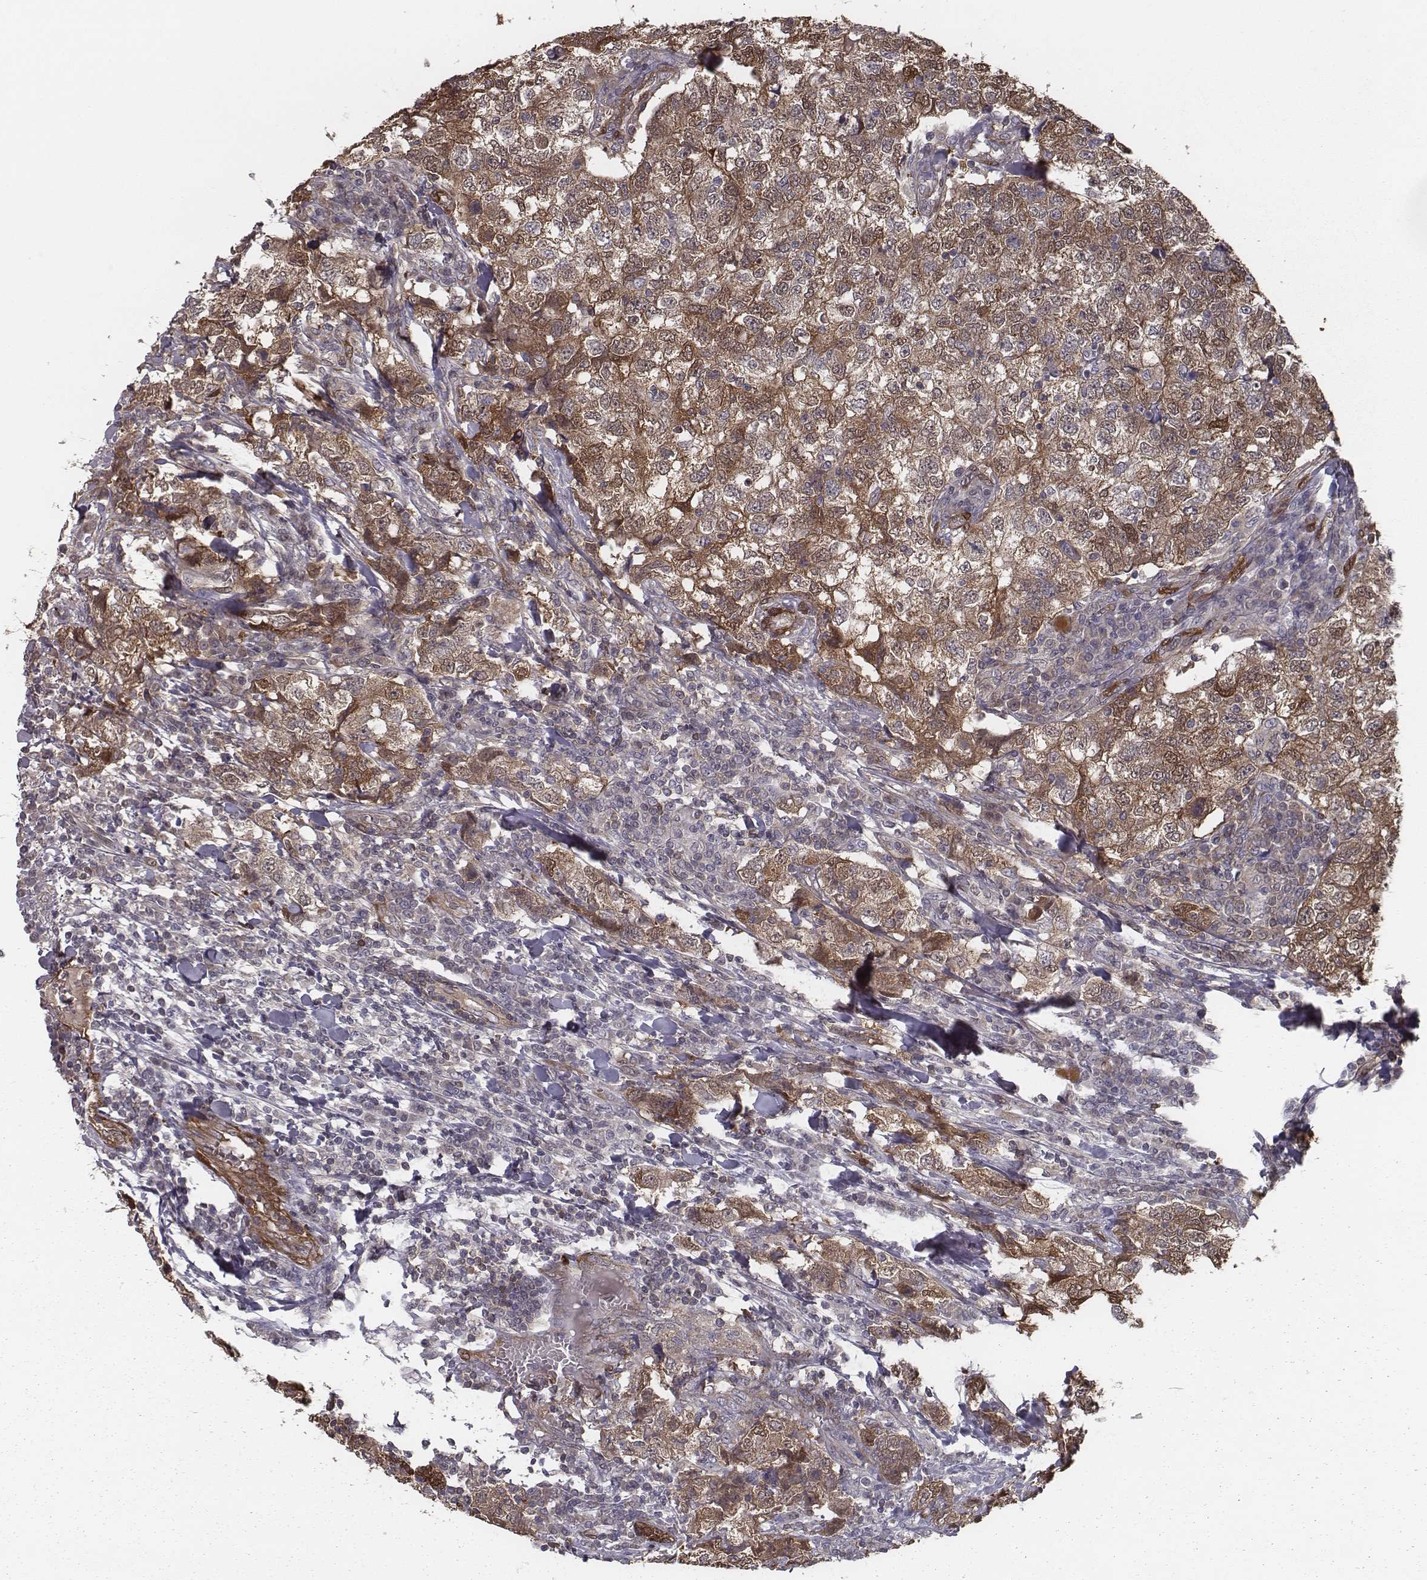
{"staining": {"intensity": "strong", "quantity": "25%-75%", "location": "cytoplasmic/membranous"}, "tissue": "breast cancer", "cell_type": "Tumor cells", "image_type": "cancer", "snomed": [{"axis": "morphology", "description": "Duct carcinoma"}, {"axis": "topography", "description": "Breast"}], "caption": "Immunohistochemistry (IHC) (DAB) staining of infiltrating ductal carcinoma (breast) displays strong cytoplasmic/membranous protein positivity in about 25%-75% of tumor cells.", "gene": "ISYNA1", "patient": {"sex": "female", "age": 30}}